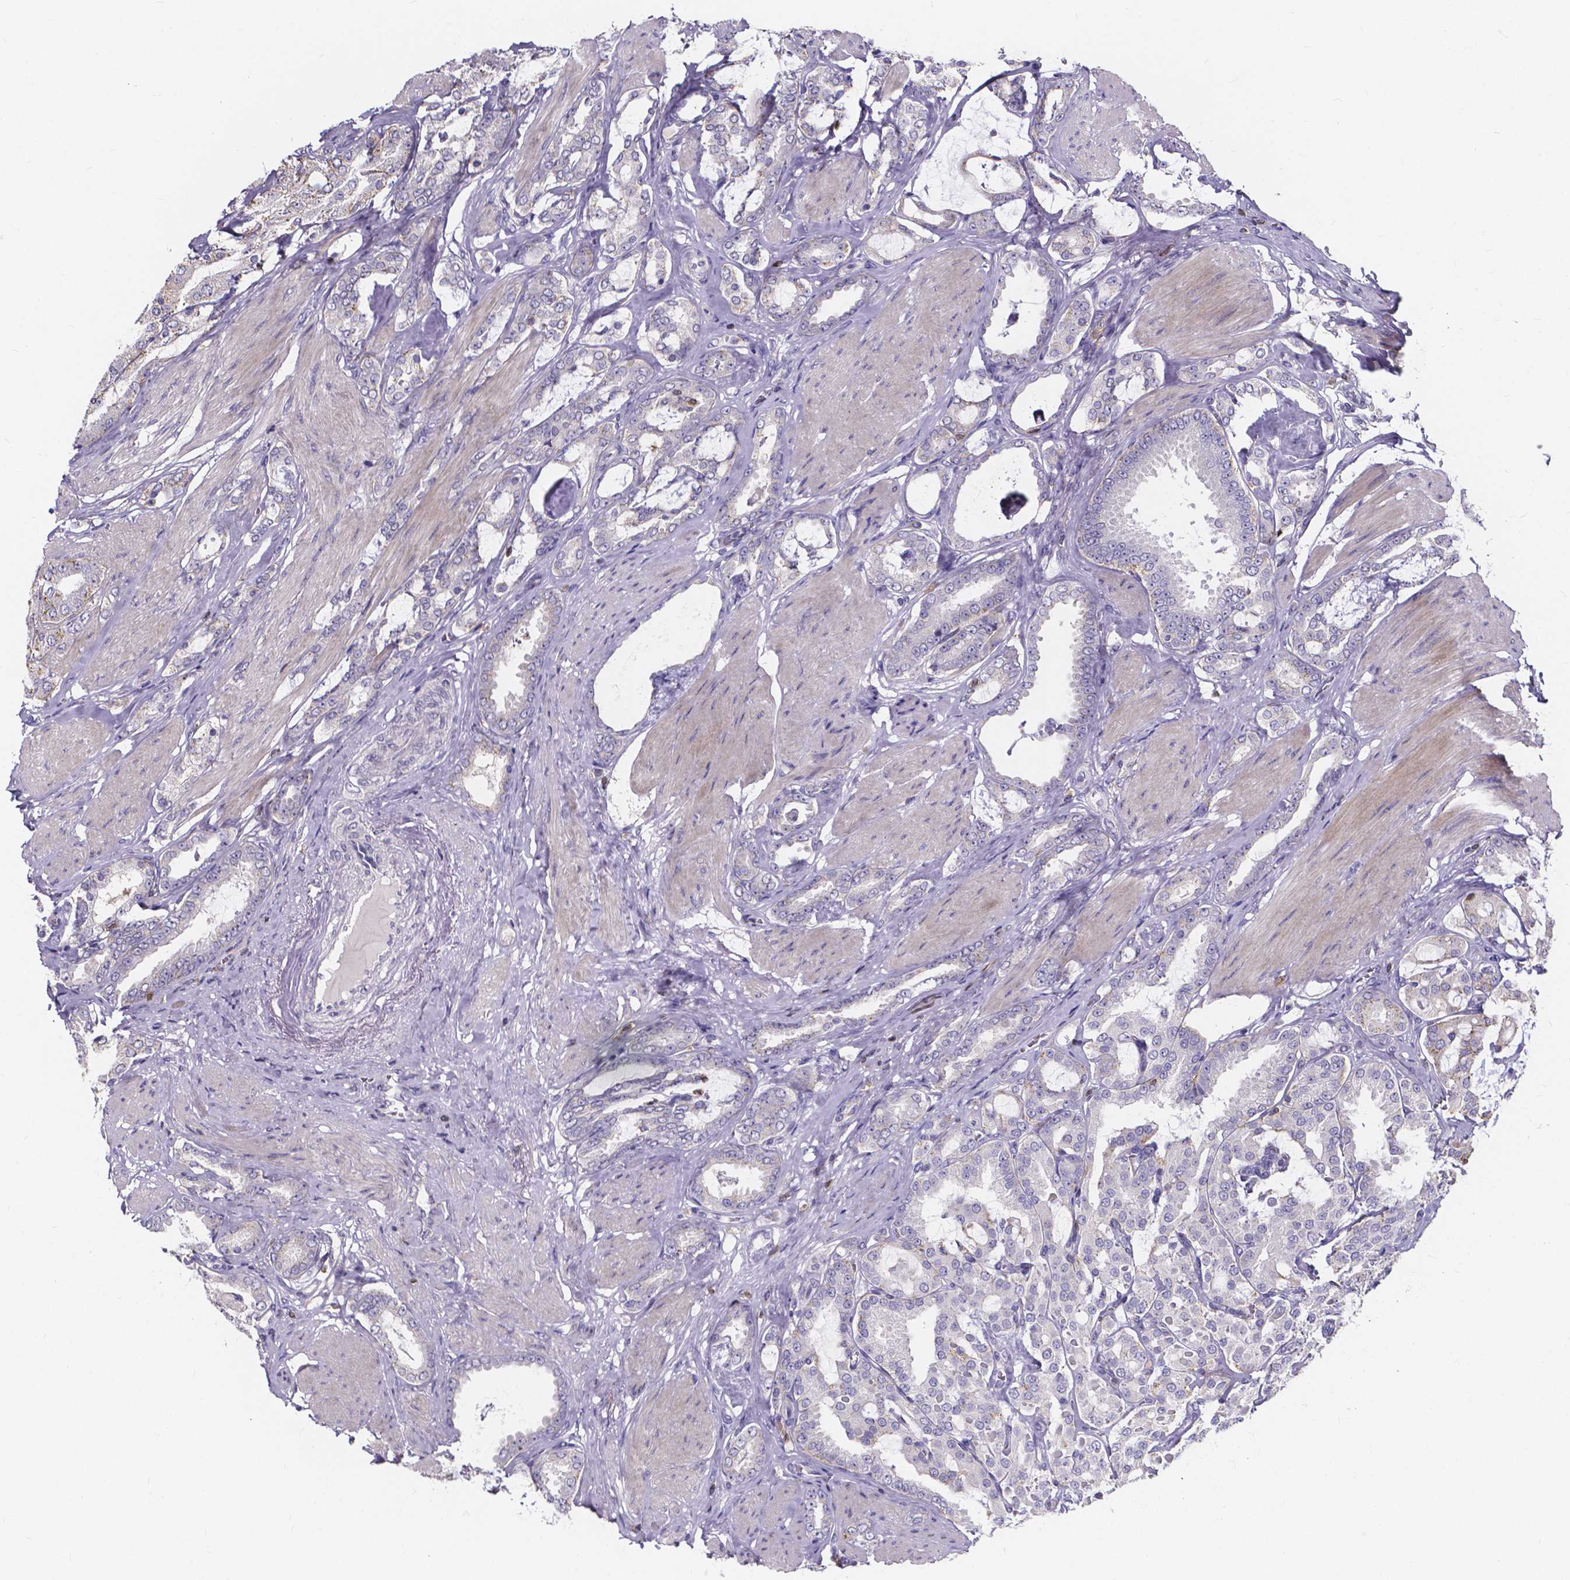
{"staining": {"intensity": "weak", "quantity": "<25%", "location": "cytoplasmic/membranous"}, "tissue": "prostate cancer", "cell_type": "Tumor cells", "image_type": "cancer", "snomed": [{"axis": "morphology", "description": "Adenocarcinoma, High grade"}, {"axis": "topography", "description": "Prostate"}], "caption": "Tumor cells show no significant protein expression in prostate cancer.", "gene": "THEMIS", "patient": {"sex": "male", "age": 63}}